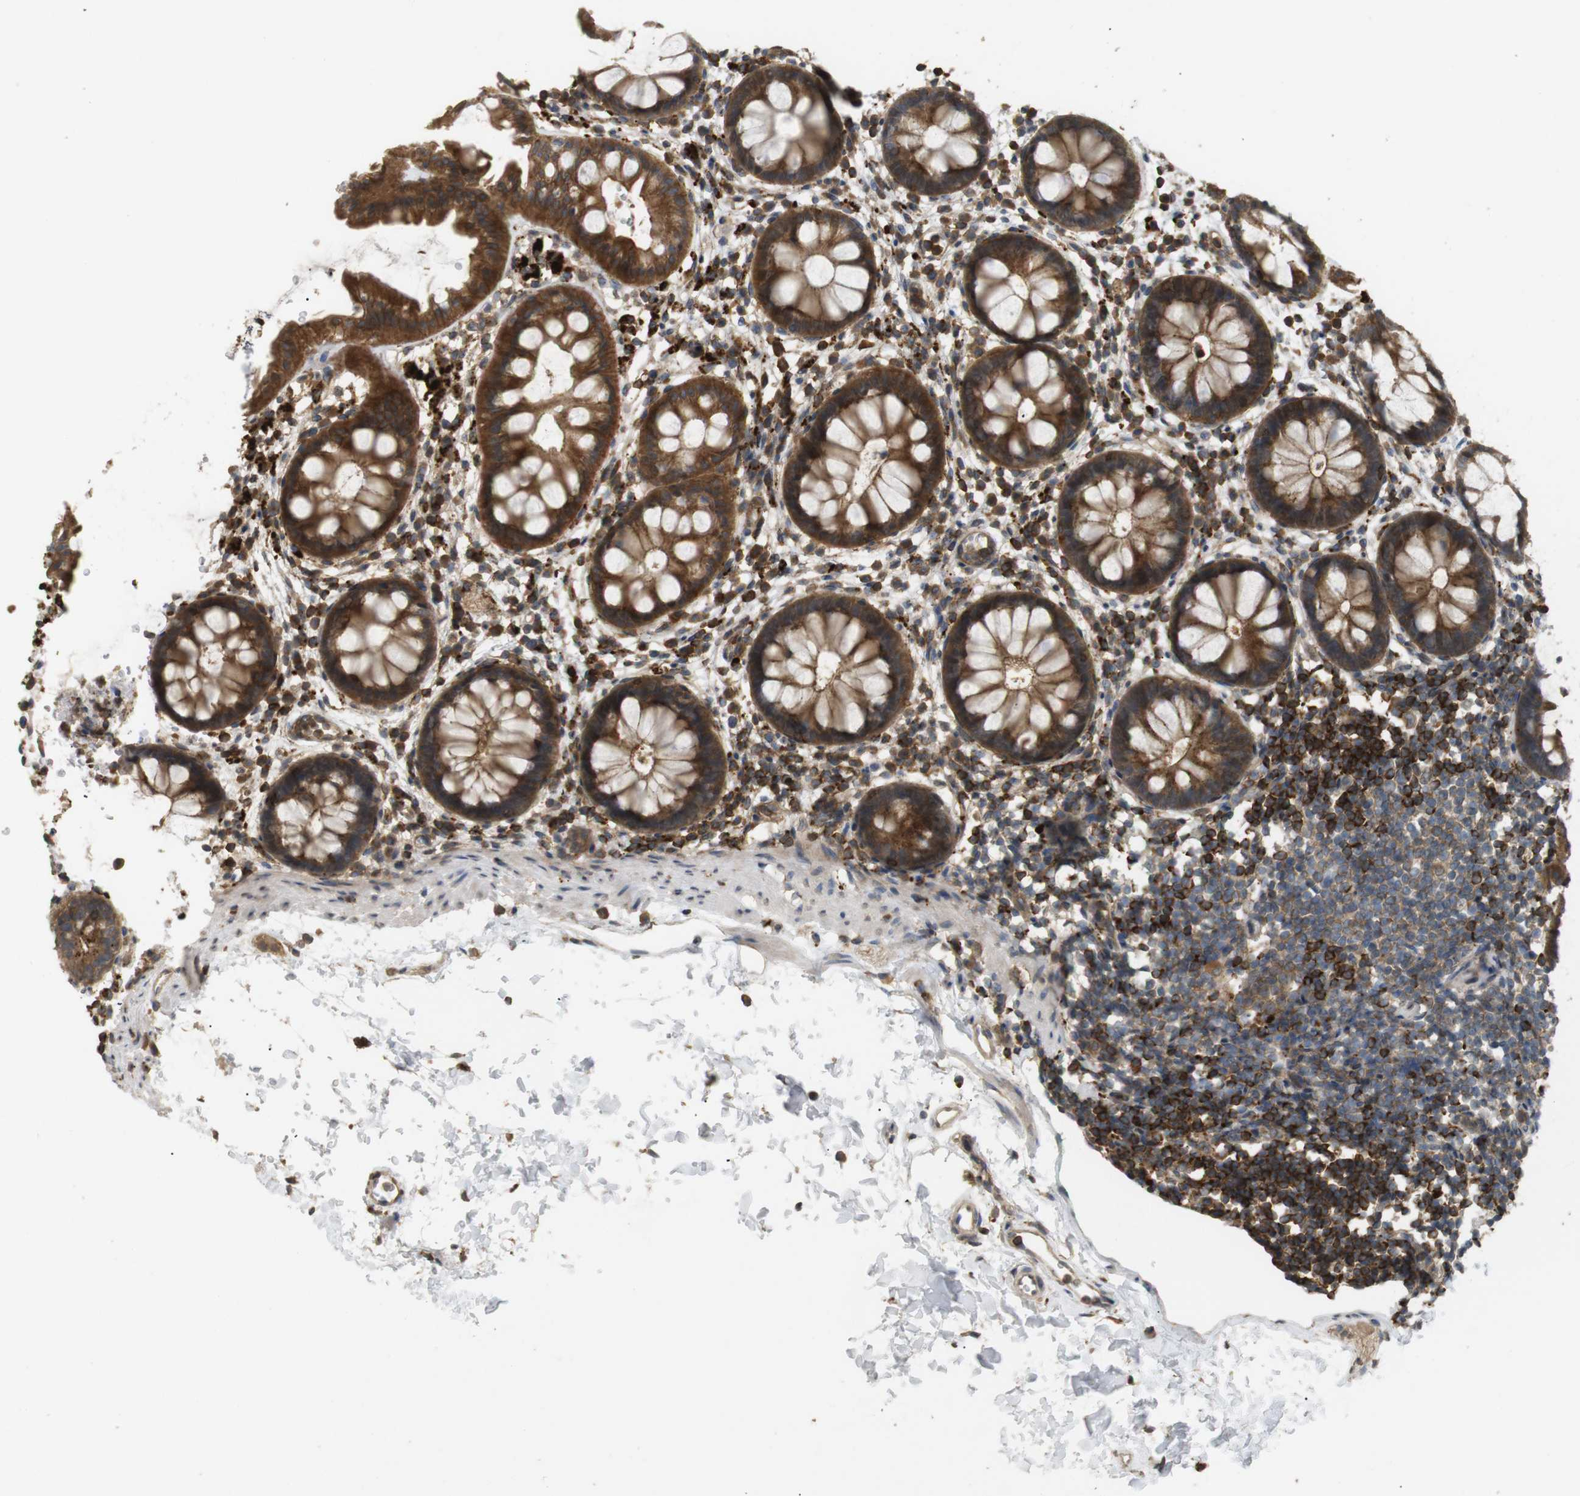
{"staining": {"intensity": "strong", "quantity": ">75%", "location": "cytoplasmic/membranous"}, "tissue": "rectum", "cell_type": "Glandular cells", "image_type": "normal", "snomed": [{"axis": "morphology", "description": "Normal tissue, NOS"}, {"axis": "topography", "description": "Rectum"}], "caption": "The photomicrograph displays immunohistochemical staining of benign rectum. There is strong cytoplasmic/membranous positivity is identified in about >75% of glandular cells. The staining was performed using DAB (3,3'-diaminobenzidine), with brown indicating positive protein expression. Nuclei are stained blue with hematoxylin.", "gene": "KSR1", "patient": {"sex": "female", "age": 24}}